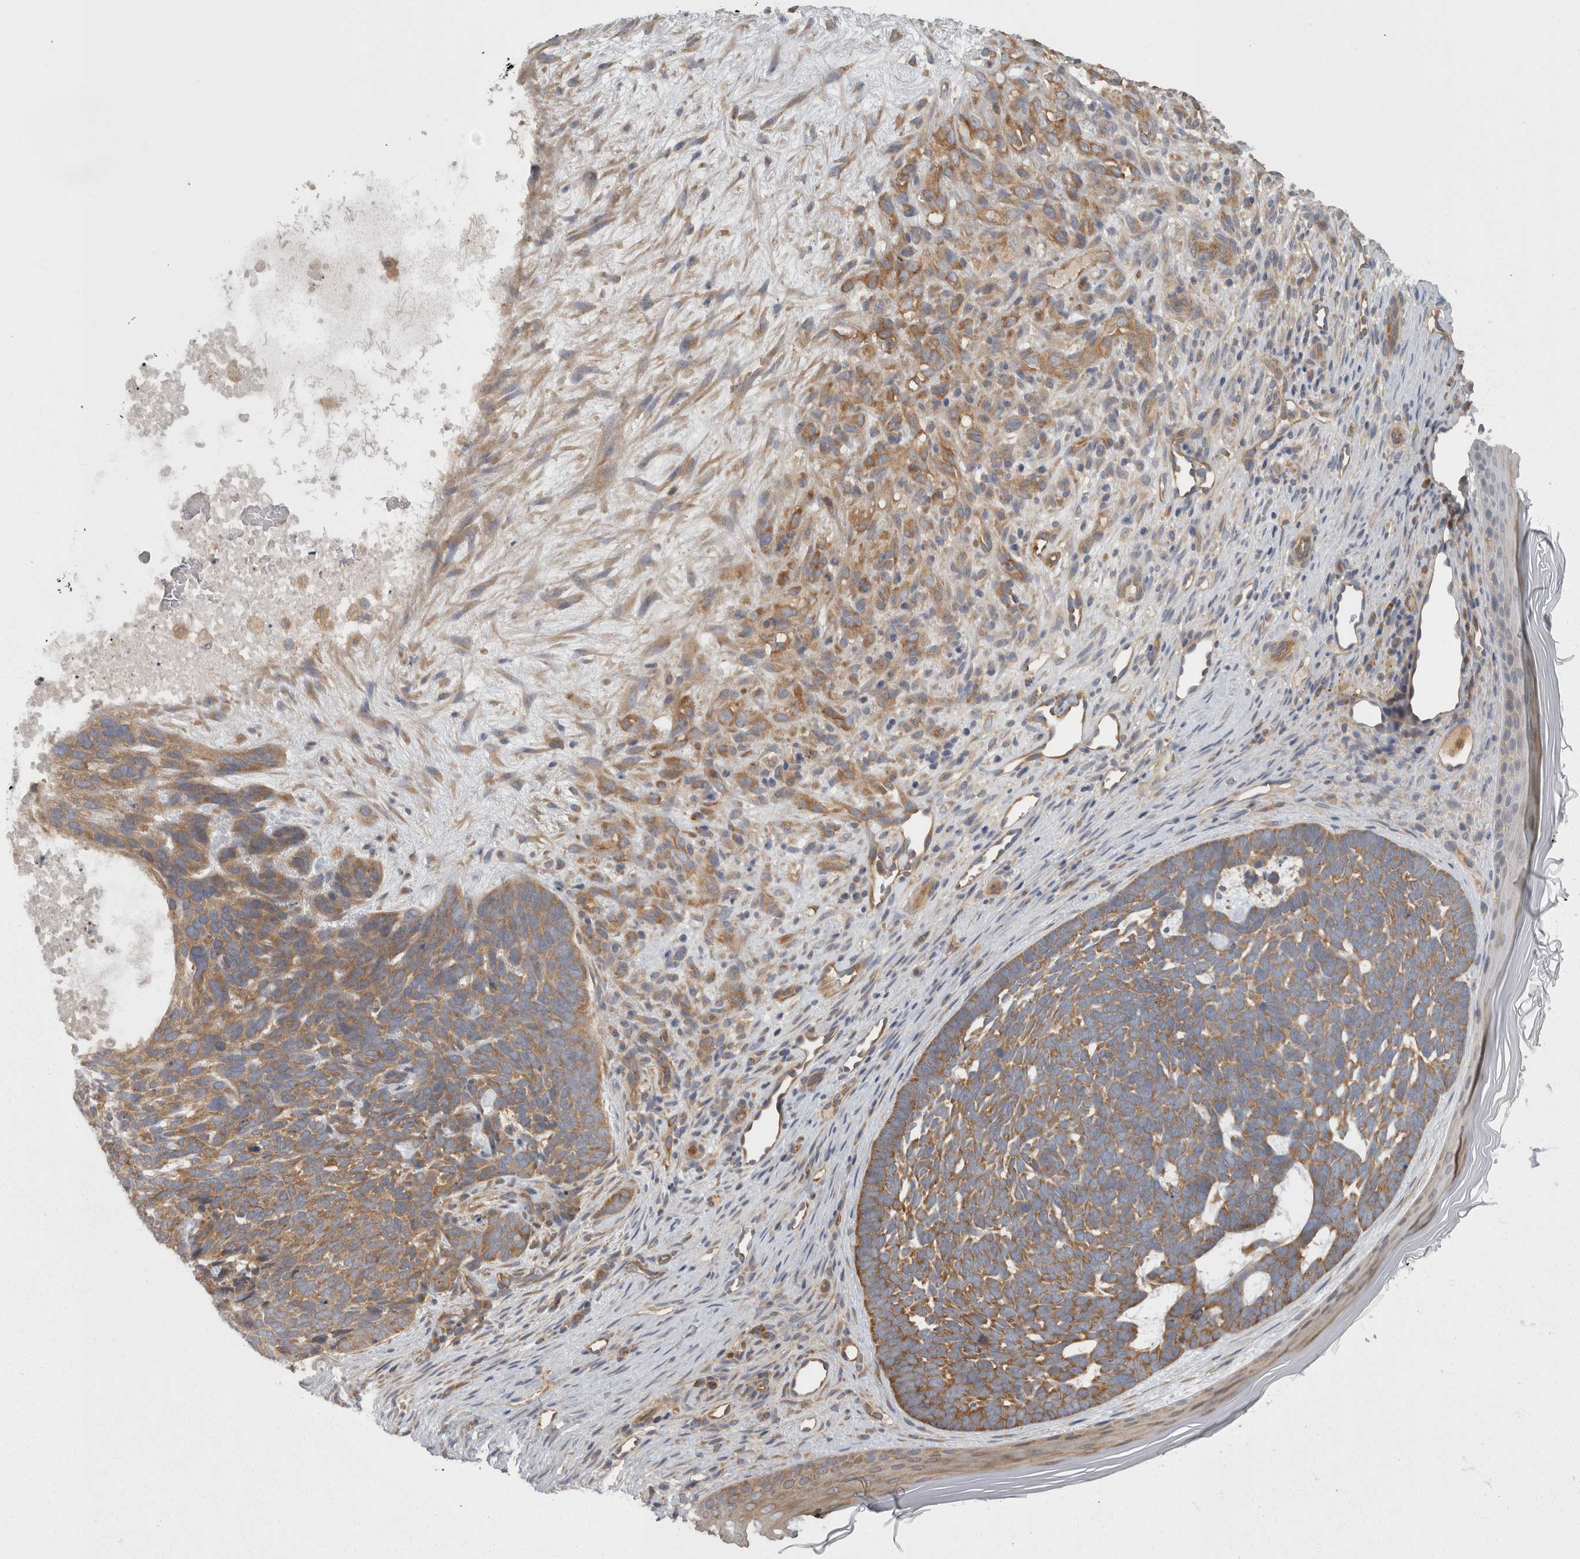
{"staining": {"intensity": "moderate", "quantity": ">75%", "location": "cytoplasmic/membranous"}, "tissue": "skin cancer", "cell_type": "Tumor cells", "image_type": "cancer", "snomed": [{"axis": "morphology", "description": "Basal cell carcinoma"}, {"axis": "topography", "description": "Skin"}], "caption": "Skin cancer (basal cell carcinoma) stained for a protein (brown) reveals moderate cytoplasmic/membranous positive positivity in approximately >75% of tumor cells.", "gene": "SMCR8", "patient": {"sex": "female", "age": 85}}